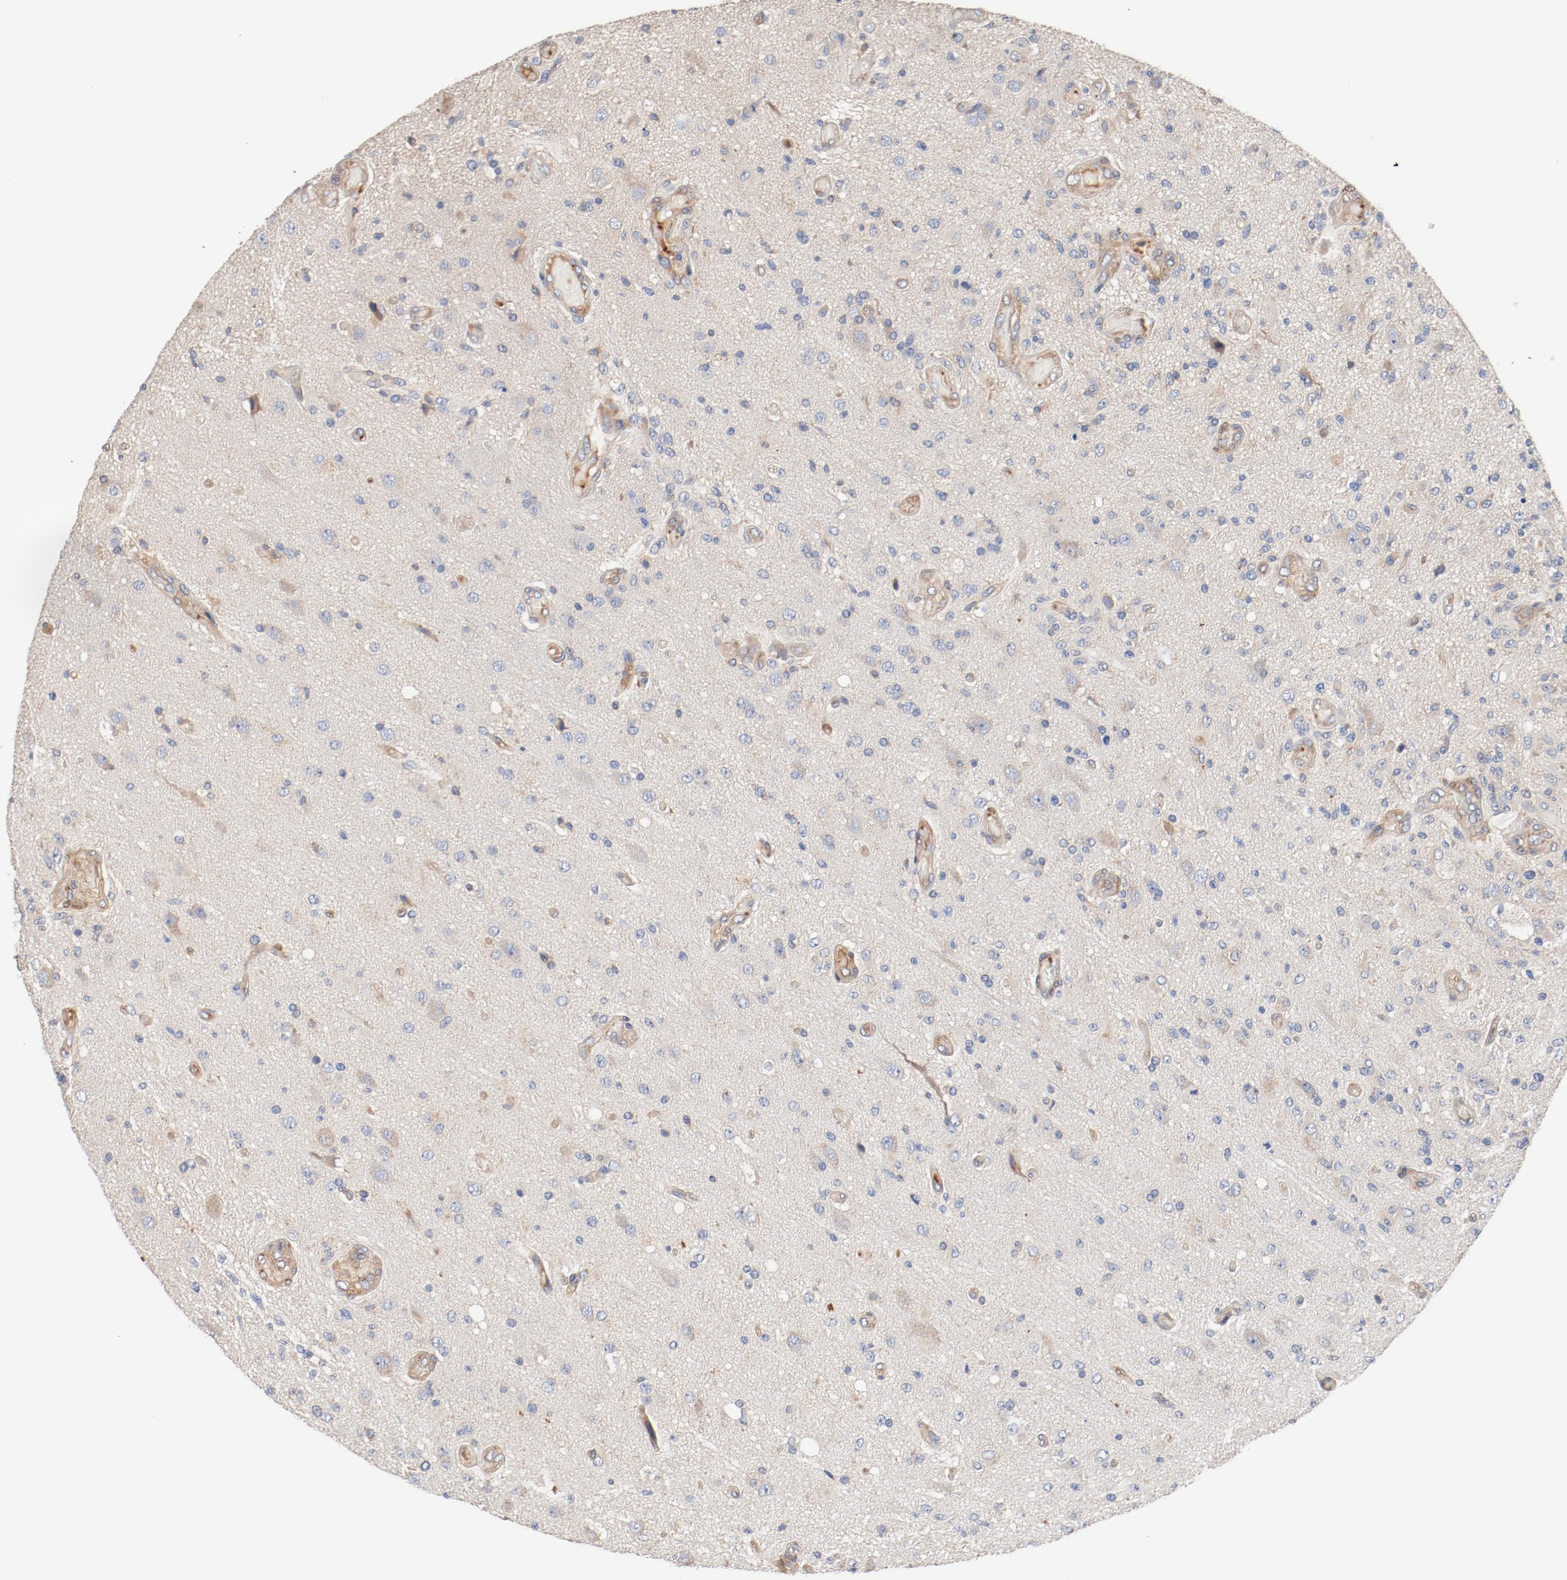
{"staining": {"intensity": "negative", "quantity": "none", "location": "none"}, "tissue": "glioma", "cell_type": "Tumor cells", "image_type": "cancer", "snomed": [{"axis": "morphology", "description": "Normal tissue, NOS"}, {"axis": "morphology", "description": "Glioma, malignant, High grade"}, {"axis": "topography", "description": "Cerebral cortex"}], "caption": "Micrograph shows no protein positivity in tumor cells of high-grade glioma (malignant) tissue.", "gene": "ILK", "patient": {"sex": "male", "age": 77}}